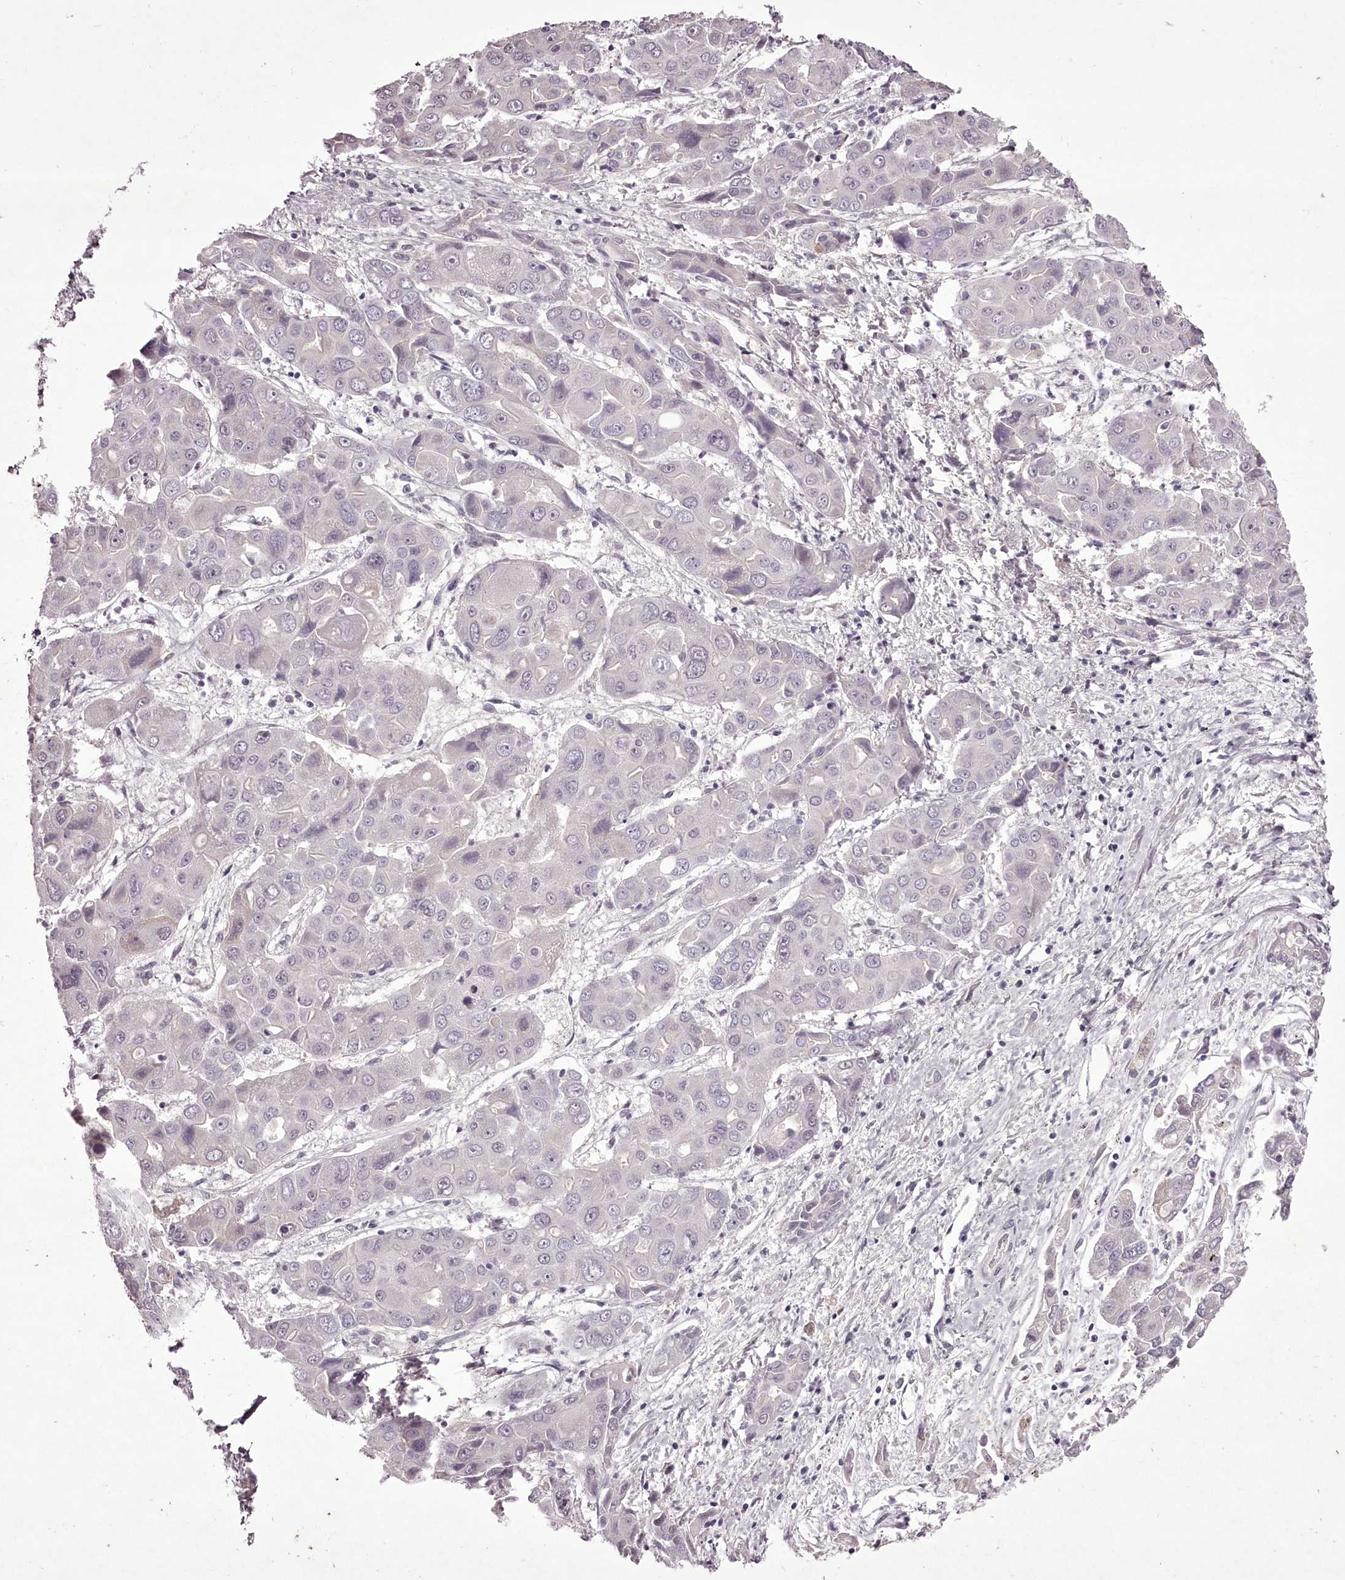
{"staining": {"intensity": "negative", "quantity": "none", "location": "none"}, "tissue": "liver cancer", "cell_type": "Tumor cells", "image_type": "cancer", "snomed": [{"axis": "morphology", "description": "Cholangiocarcinoma"}, {"axis": "topography", "description": "Liver"}], "caption": "Micrograph shows no significant protein expression in tumor cells of liver cholangiocarcinoma.", "gene": "C1orf56", "patient": {"sex": "male", "age": 67}}